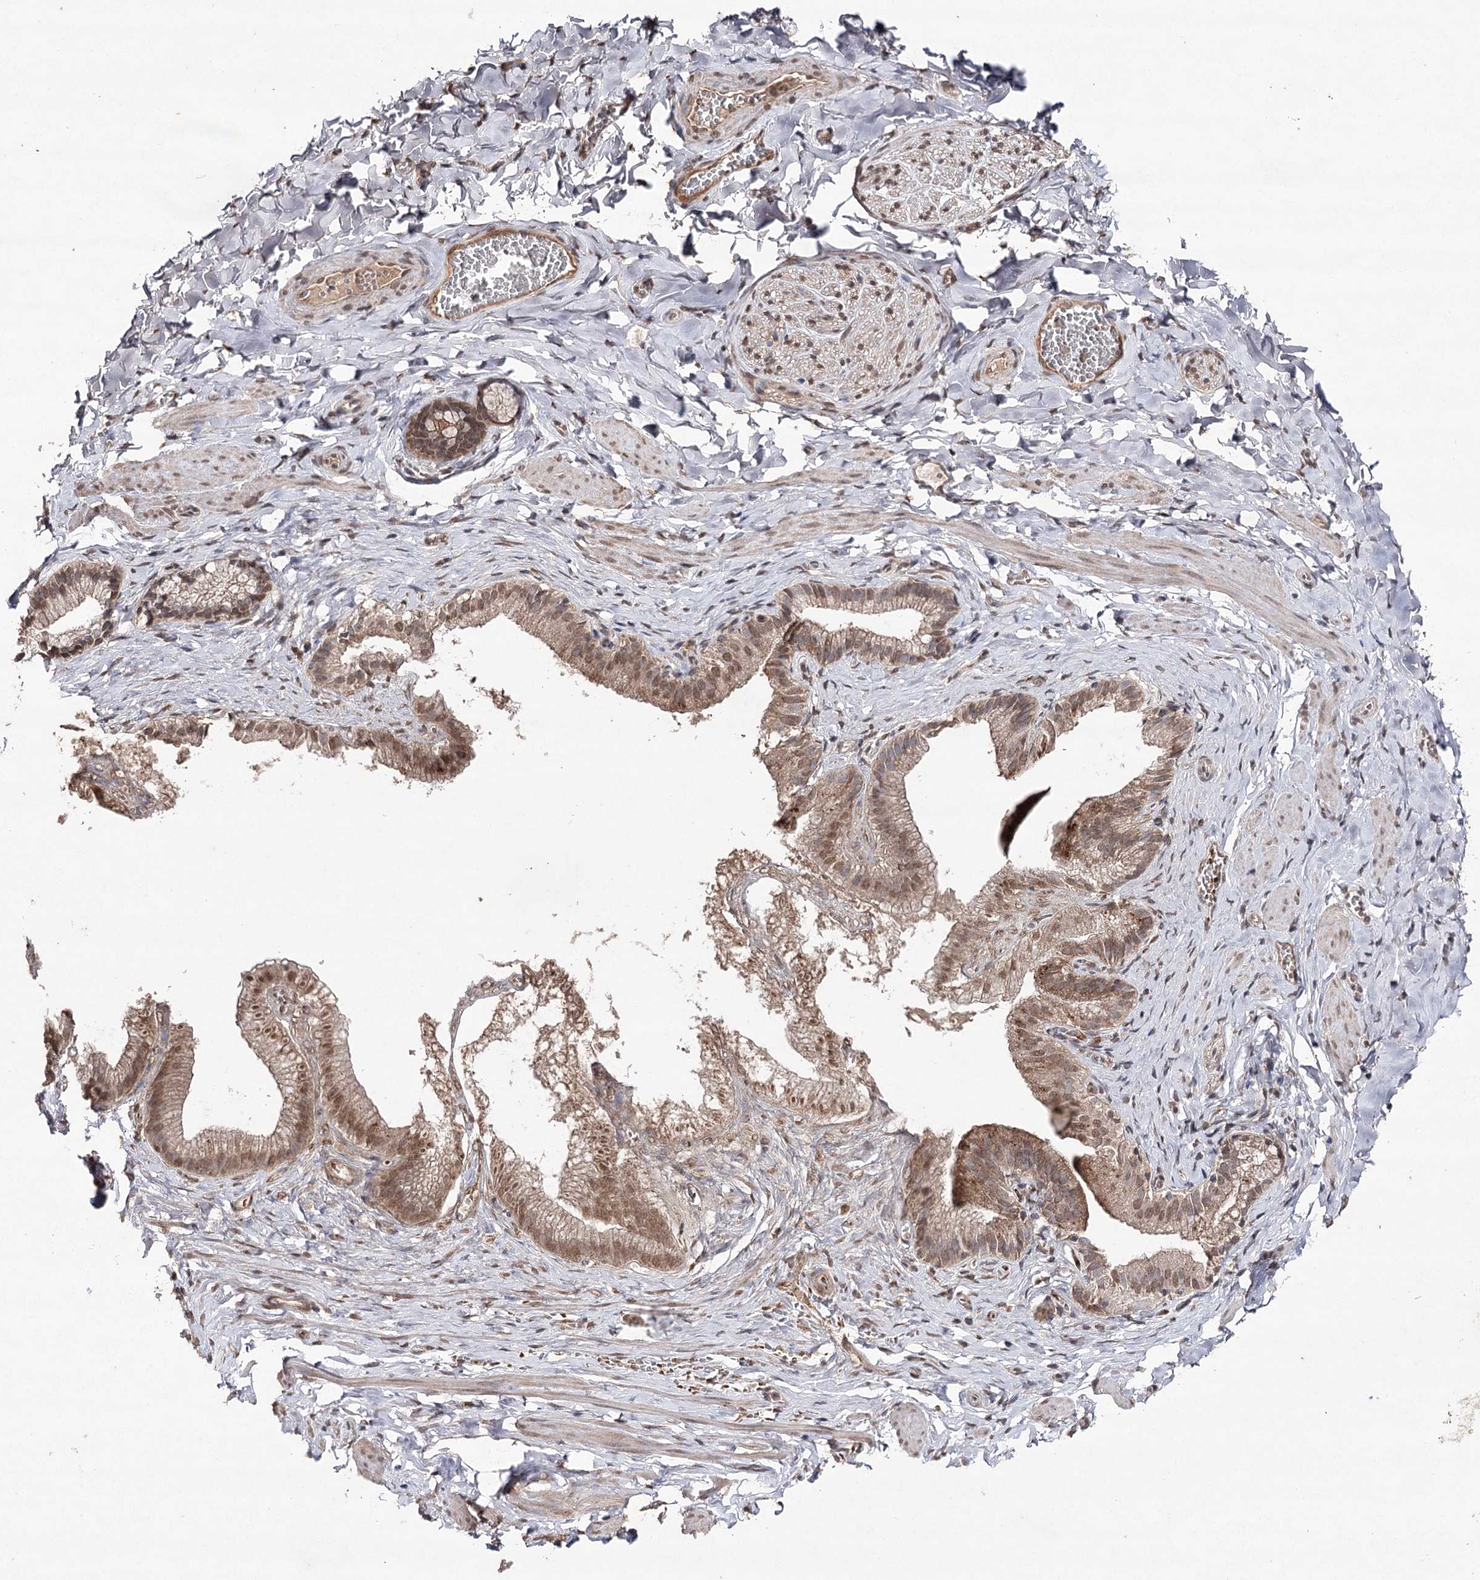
{"staining": {"intensity": "moderate", "quantity": ">75%", "location": "nuclear"}, "tissue": "adipose tissue", "cell_type": "Adipocytes", "image_type": "normal", "snomed": [{"axis": "morphology", "description": "Normal tissue, NOS"}, {"axis": "topography", "description": "Gallbladder"}, {"axis": "topography", "description": "Peripheral nerve tissue"}], "caption": "This micrograph reveals immunohistochemistry (IHC) staining of normal adipose tissue, with medium moderate nuclear positivity in approximately >75% of adipocytes.", "gene": "ATG14", "patient": {"sex": "male", "age": 38}}